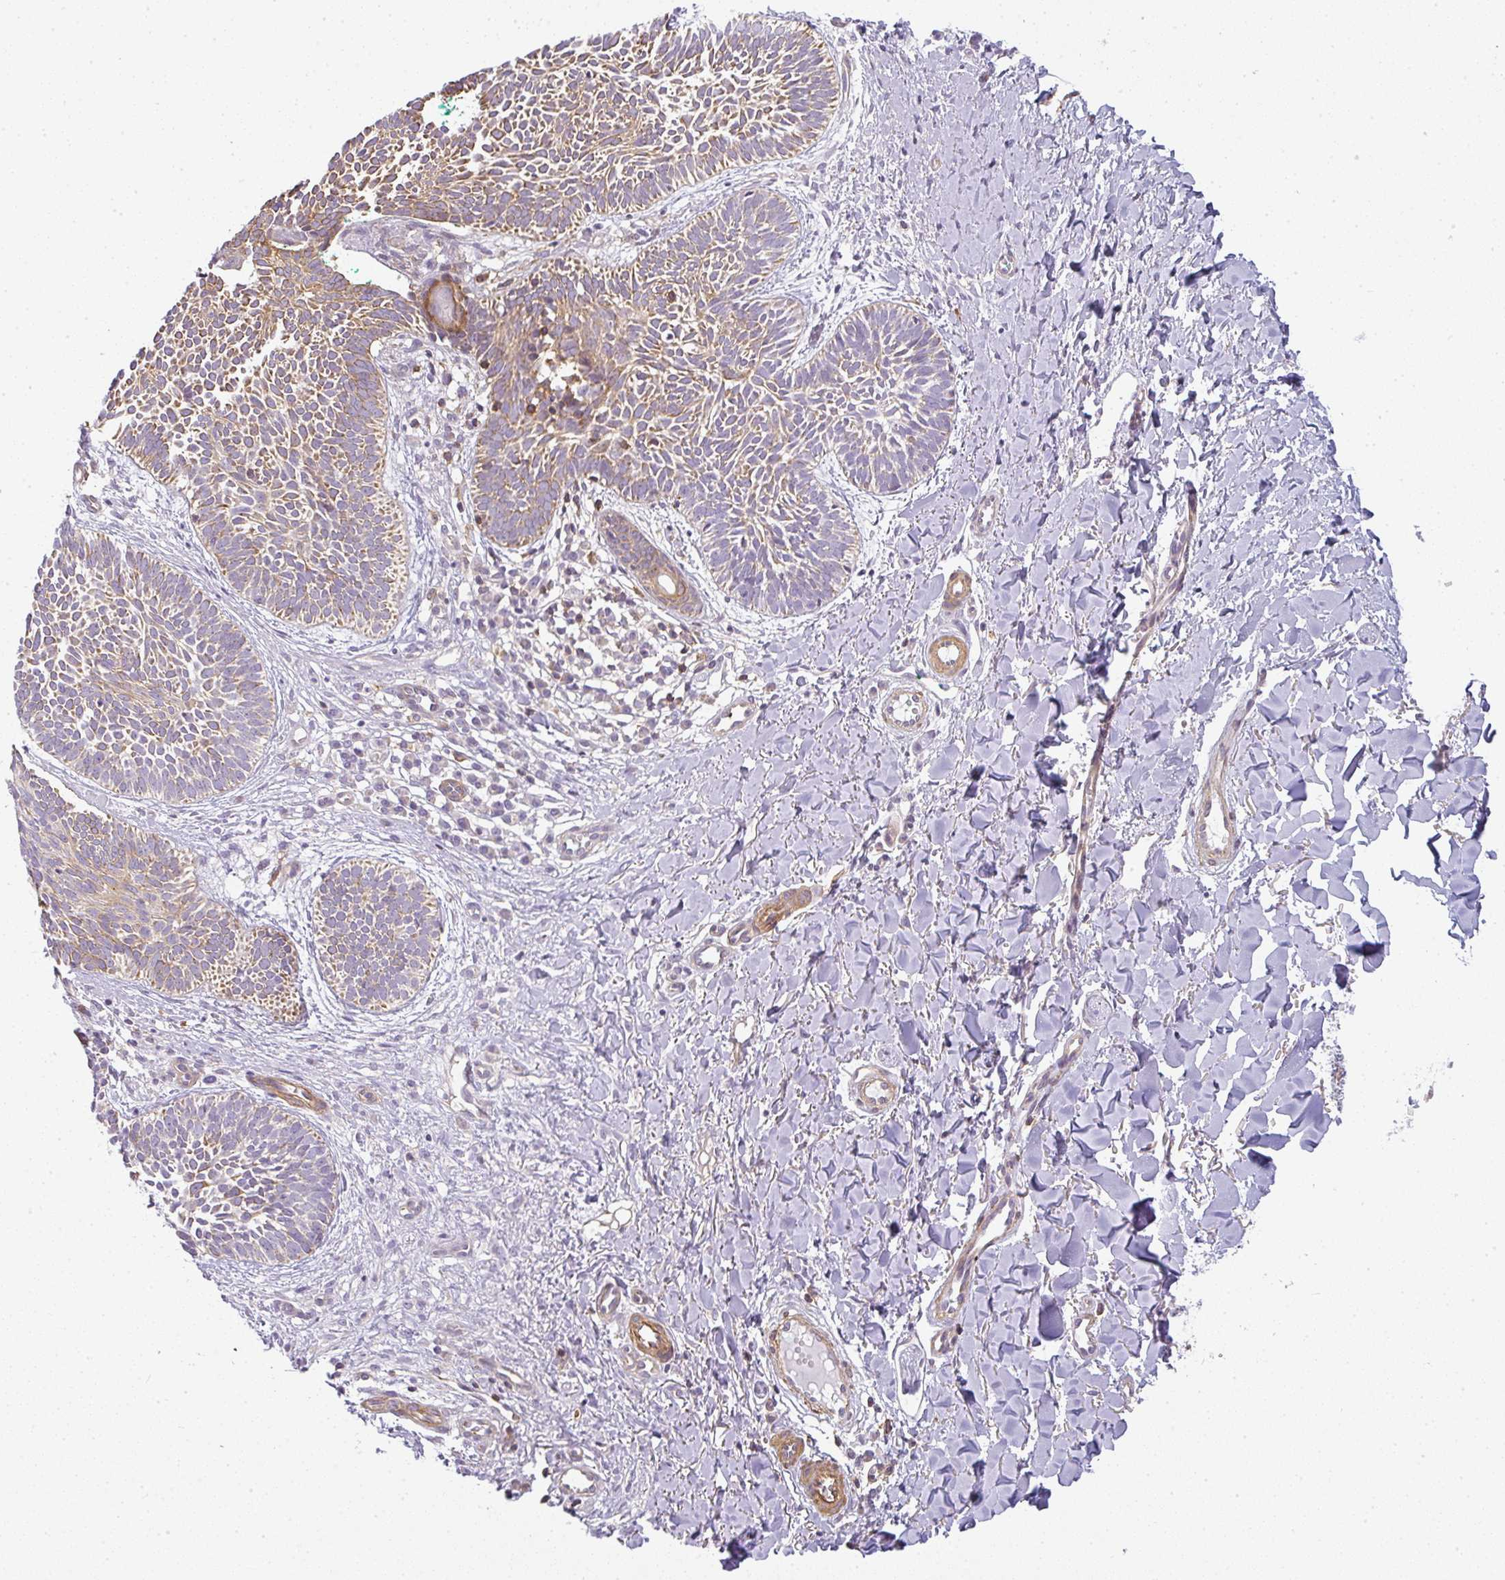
{"staining": {"intensity": "moderate", "quantity": ">75%", "location": "cytoplasmic/membranous"}, "tissue": "skin cancer", "cell_type": "Tumor cells", "image_type": "cancer", "snomed": [{"axis": "morphology", "description": "Basal cell carcinoma"}, {"axis": "topography", "description": "Skin"}], "caption": "Immunohistochemistry of human skin basal cell carcinoma shows medium levels of moderate cytoplasmic/membranous expression in about >75% of tumor cells. Immunohistochemistry stains the protein in brown and the nuclei are stained blue.", "gene": "SULF1", "patient": {"sex": "male", "age": 49}}